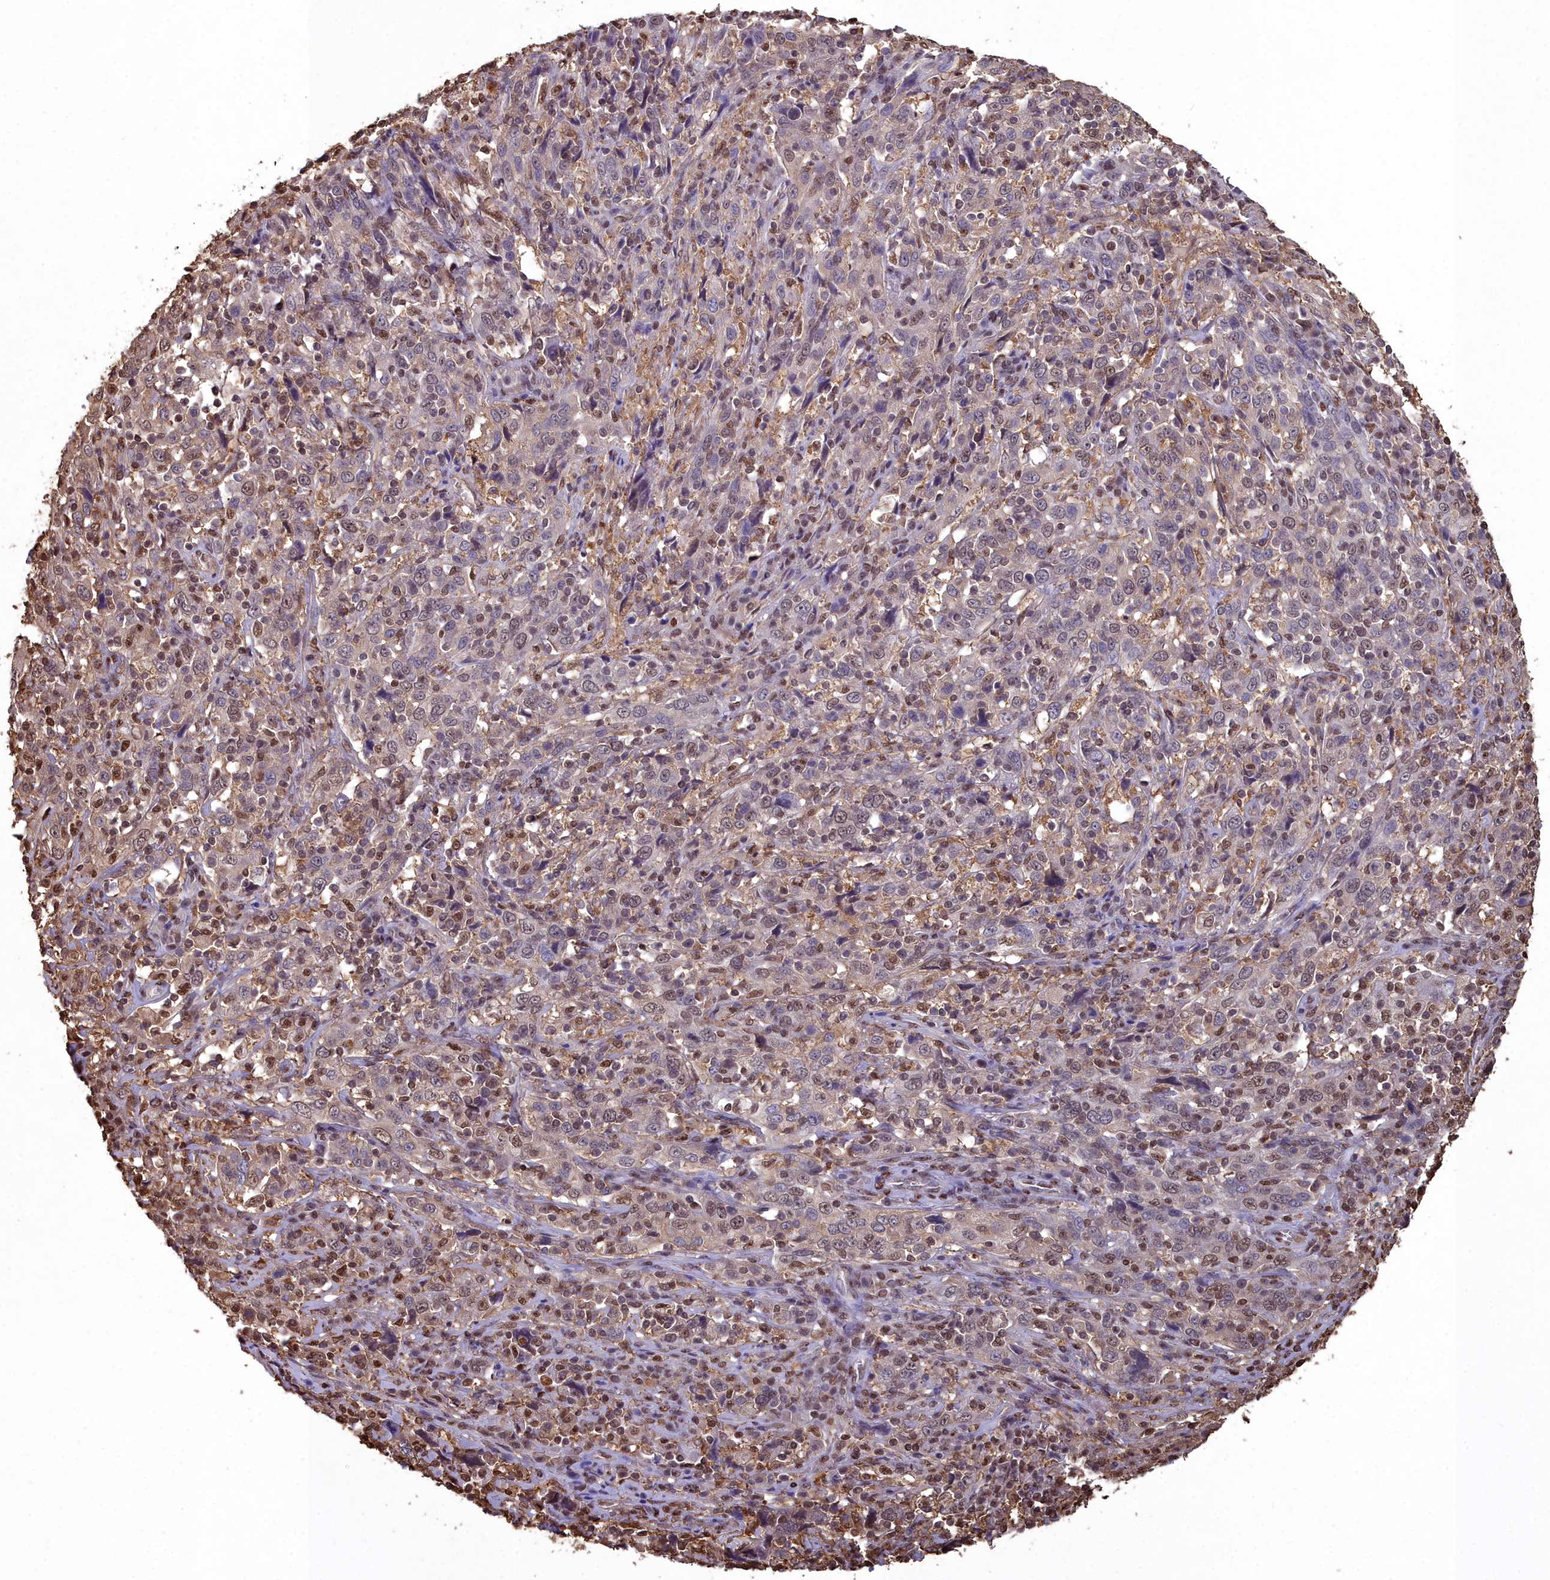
{"staining": {"intensity": "moderate", "quantity": "25%-75%", "location": "nuclear"}, "tissue": "cervical cancer", "cell_type": "Tumor cells", "image_type": "cancer", "snomed": [{"axis": "morphology", "description": "Squamous cell carcinoma, NOS"}, {"axis": "topography", "description": "Cervix"}], "caption": "There is medium levels of moderate nuclear expression in tumor cells of cervical cancer (squamous cell carcinoma), as demonstrated by immunohistochemical staining (brown color).", "gene": "GAPDH", "patient": {"sex": "female", "age": 46}}